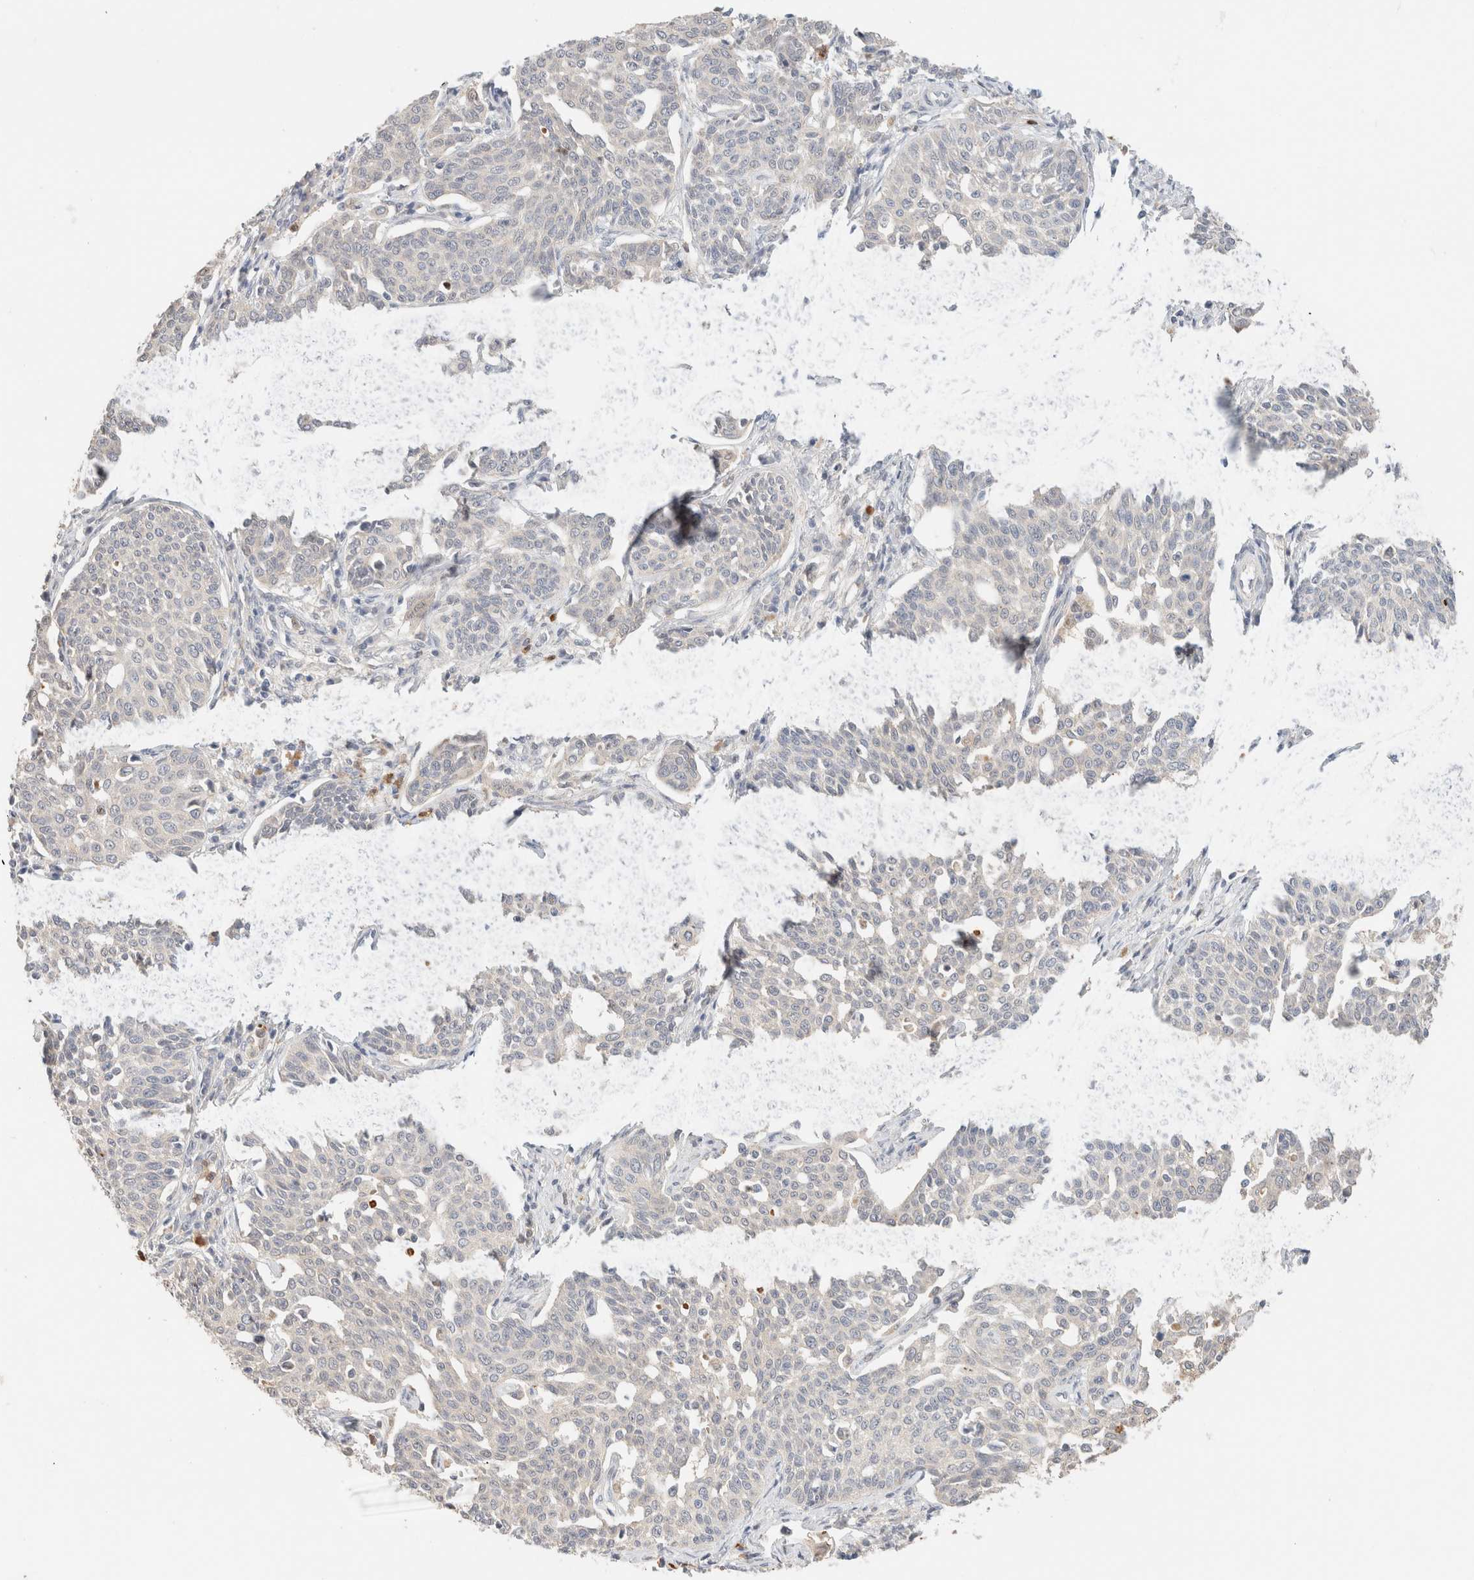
{"staining": {"intensity": "negative", "quantity": "none", "location": "none"}, "tissue": "cervical cancer", "cell_type": "Tumor cells", "image_type": "cancer", "snomed": [{"axis": "morphology", "description": "Squamous cell carcinoma, NOS"}, {"axis": "topography", "description": "Cervix"}], "caption": "Tumor cells are negative for brown protein staining in cervical cancer.", "gene": "SGSM2", "patient": {"sex": "female", "age": 34}}